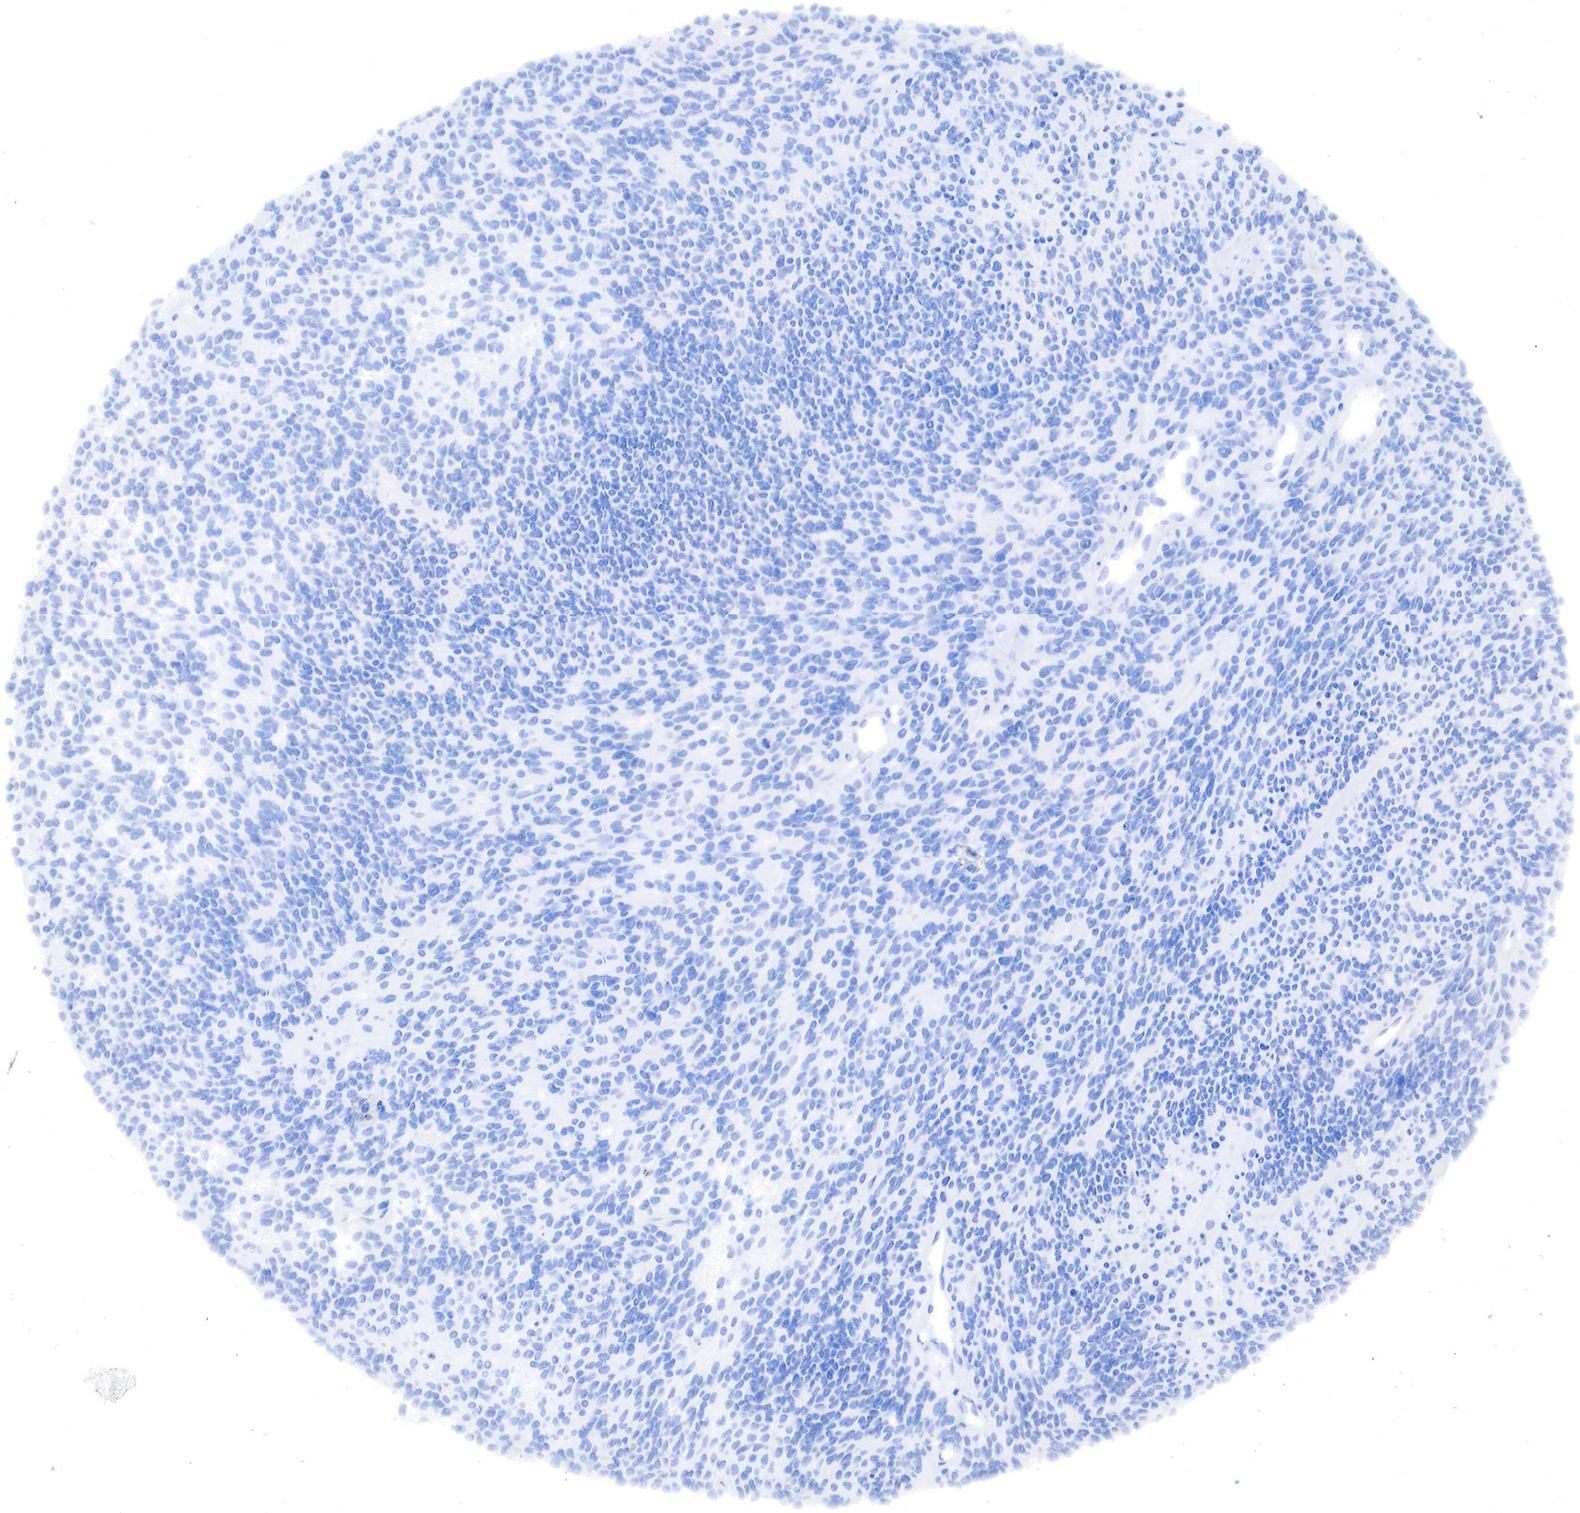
{"staining": {"intensity": "negative", "quantity": "none", "location": "none"}, "tissue": "glioma", "cell_type": "Tumor cells", "image_type": "cancer", "snomed": [{"axis": "morphology", "description": "Glioma, malignant, High grade"}, {"axis": "topography", "description": "Brain"}], "caption": "Protein analysis of high-grade glioma (malignant) exhibits no significant staining in tumor cells.", "gene": "OTC", "patient": {"sex": "female", "age": 13}}